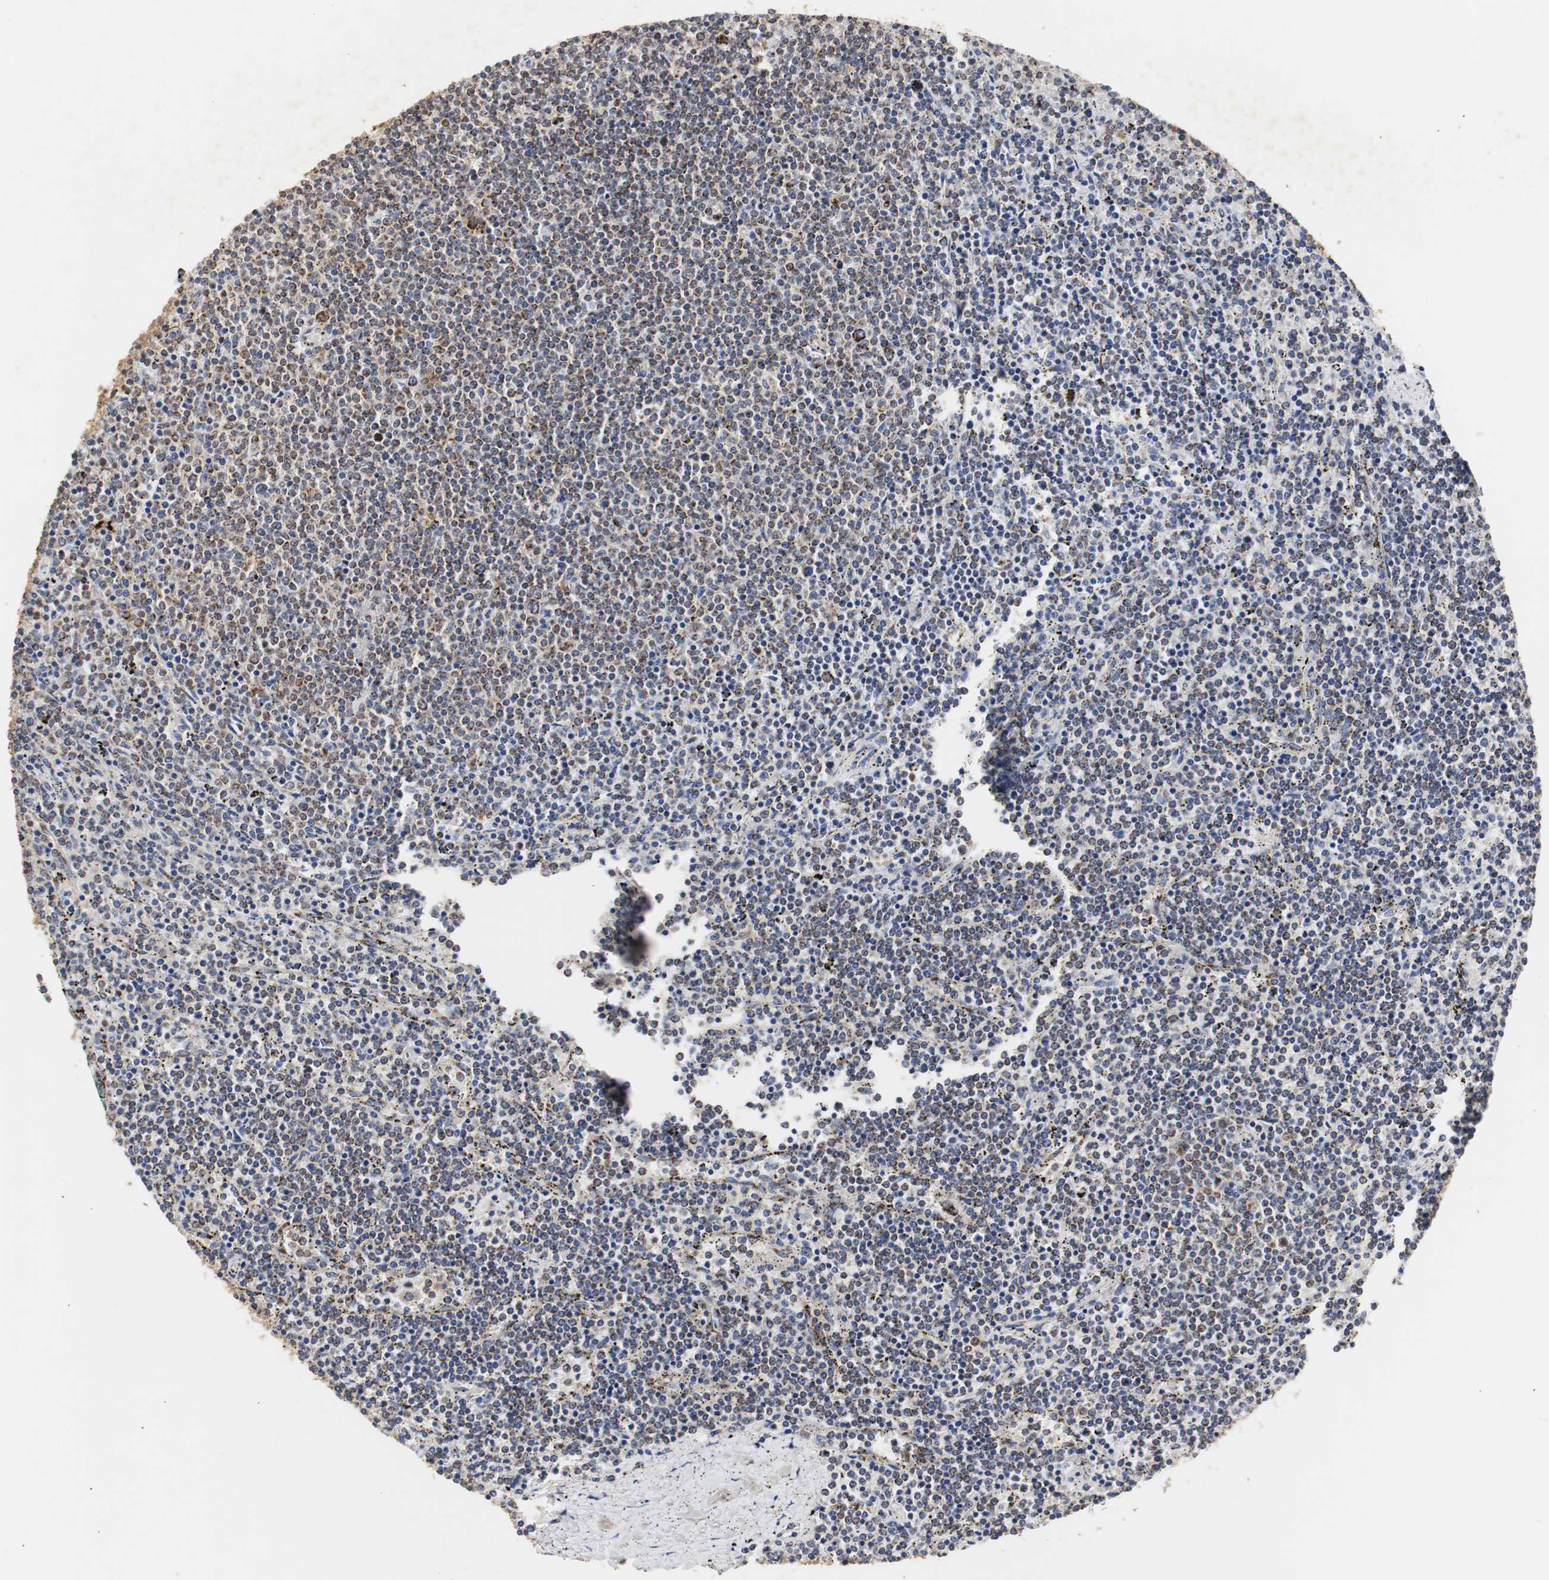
{"staining": {"intensity": "strong", "quantity": "25%-75%", "location": "cytoplasmic/membranous"}, "tissue": "lymphoma", "cell_type": "Tumor cells", "image_type": "cancer", "snomed": [{"axis": "morphology", "description": "Malignant lymphoma, non-Hodgkin's type, Low grade"}, {"axis": "topography", "description": "Spleen"}], "caption": "DAB immunohistochemical staining of human lymphoma demonstrates strong cytoplasmic/membranous protein staining in approximately 25%-75% of tumor cells.", "gene": "HSD17B10", "patient": {"sex": "female", "age": 50}}